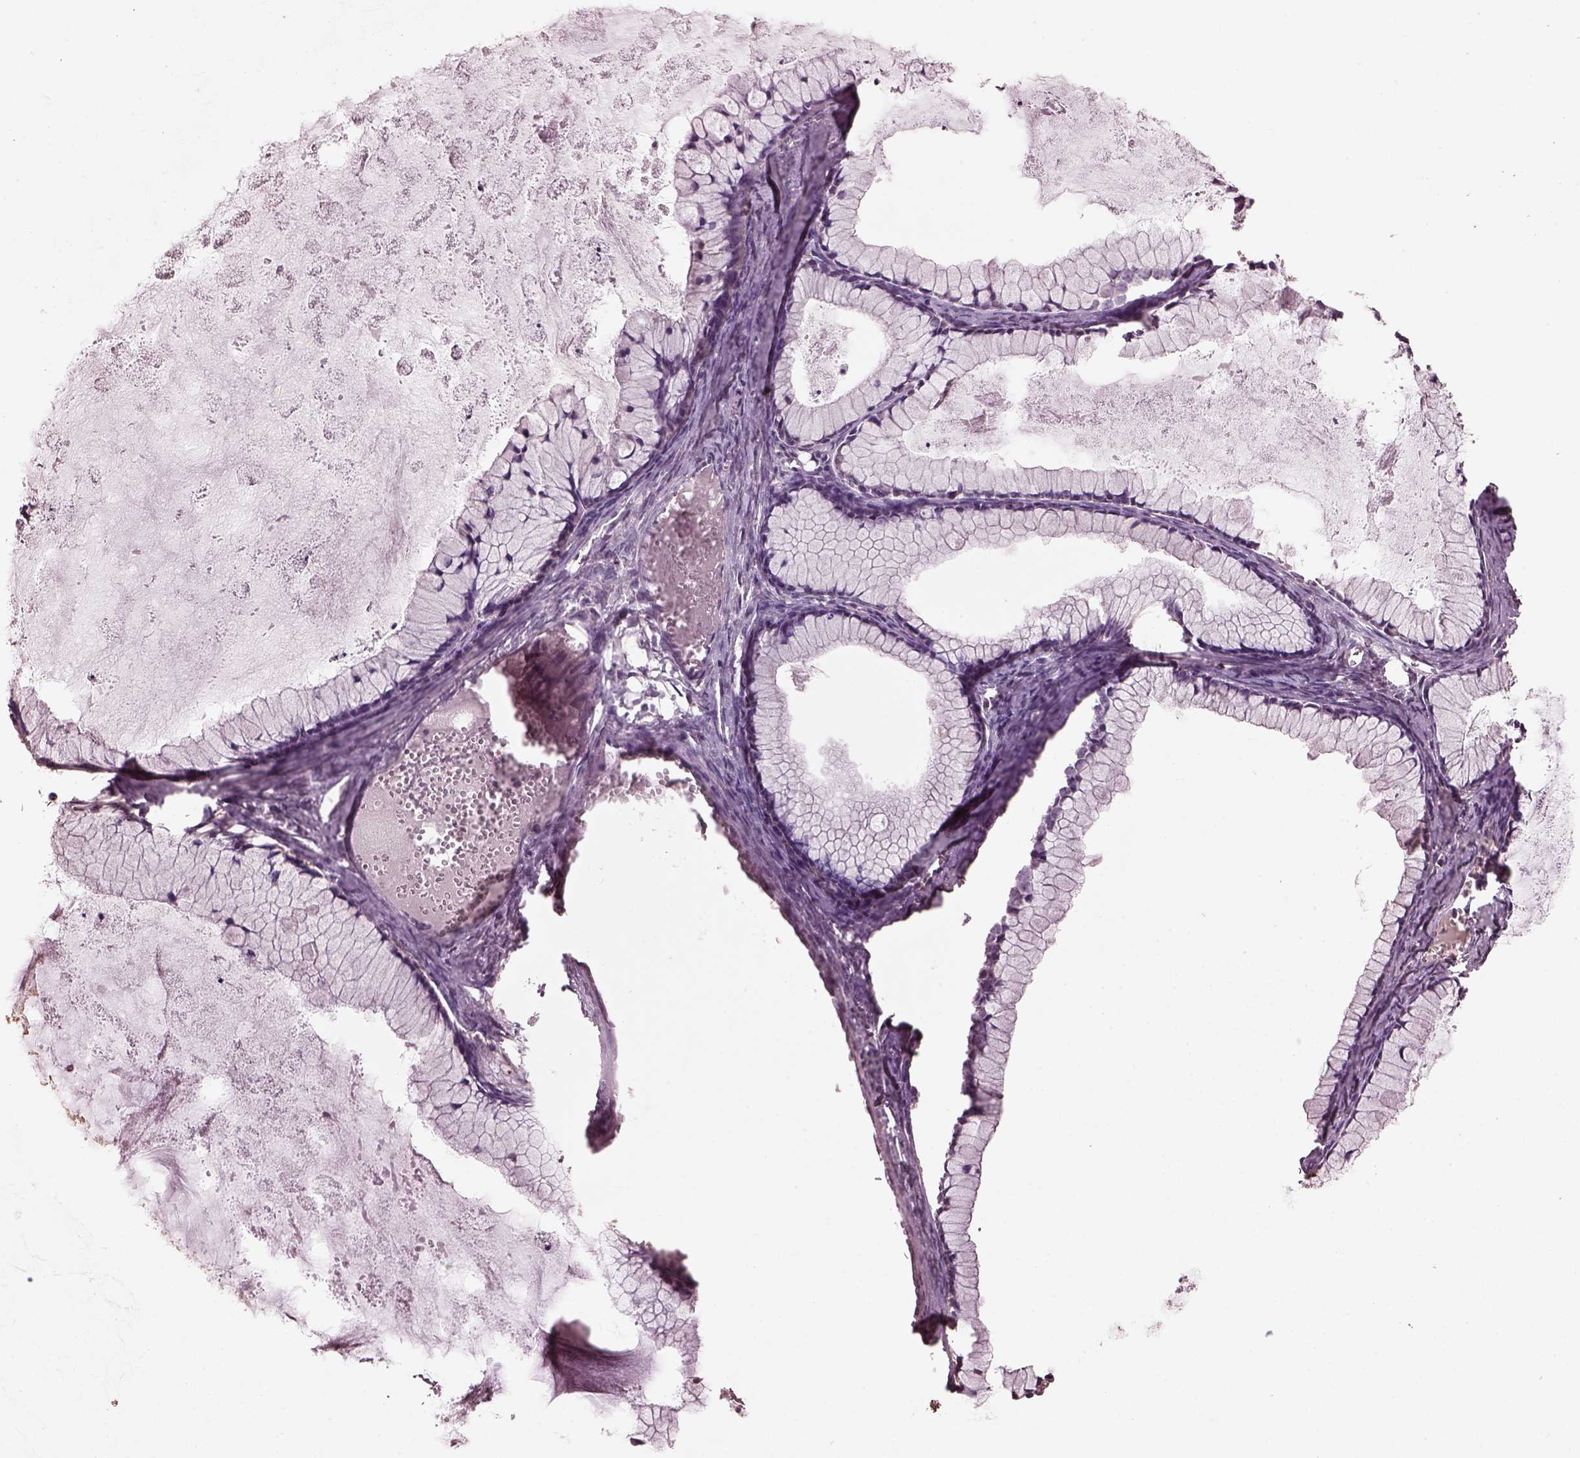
{"staining": {"intensity": "negative", "quantity": "none", "location": "none"}, "tissue": "ovarian cancer", "cell_type": "Tumor cells", "image_type": "cancer", "snomed": [{"axis": "morphology", "description": "Cystadenocarcinoma, mucinous, NOS"}, {"axis": "topography", "description": "Ovary"}], "caption": "The micrograph displays no significant staining in tumor cells of mucinous cystadenocarcinoma (ovarian). Nuclei are stained in blue.", "gene": "CPT1C", "patient": {"sex": "female", "age": 41}}